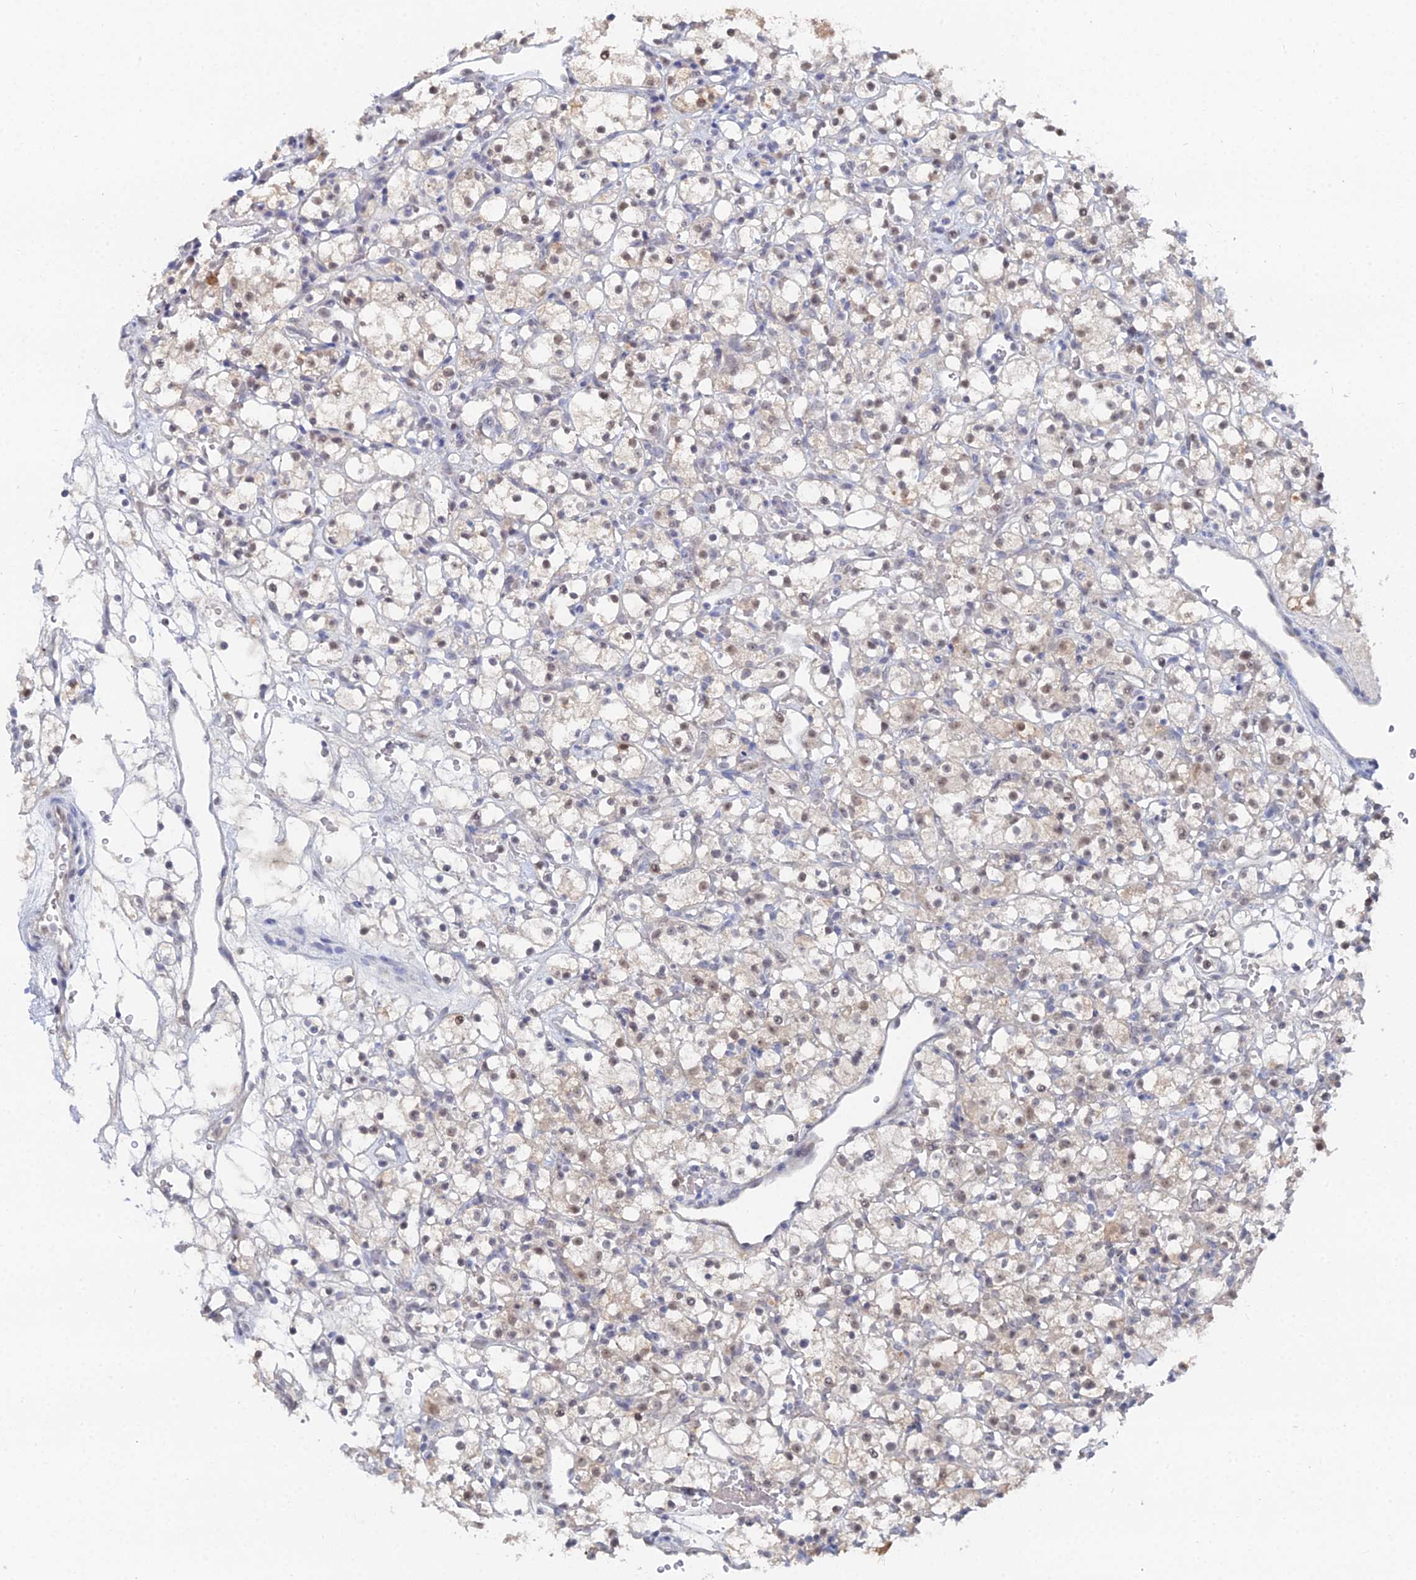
{"staining": {"intensity": "weak", "quantity": "25%-75%", "location": "nuclear"}, "tissue": "renal cancer", "cell_type": "Tumor cells", "image_type": "cancer", "snomed": [{"axis": "morphology", "description": "Adenocarcinoma, NOS"}, {"axis": "topography", "description": "Kidney"}], "caption": "Protein analysis of renal adenocarcinoma tissue shows weak nuclear expression in about 25%-75% of tumor cells.", "gene": "THAP4", "patient": {"sex": "female", "age": 59}}